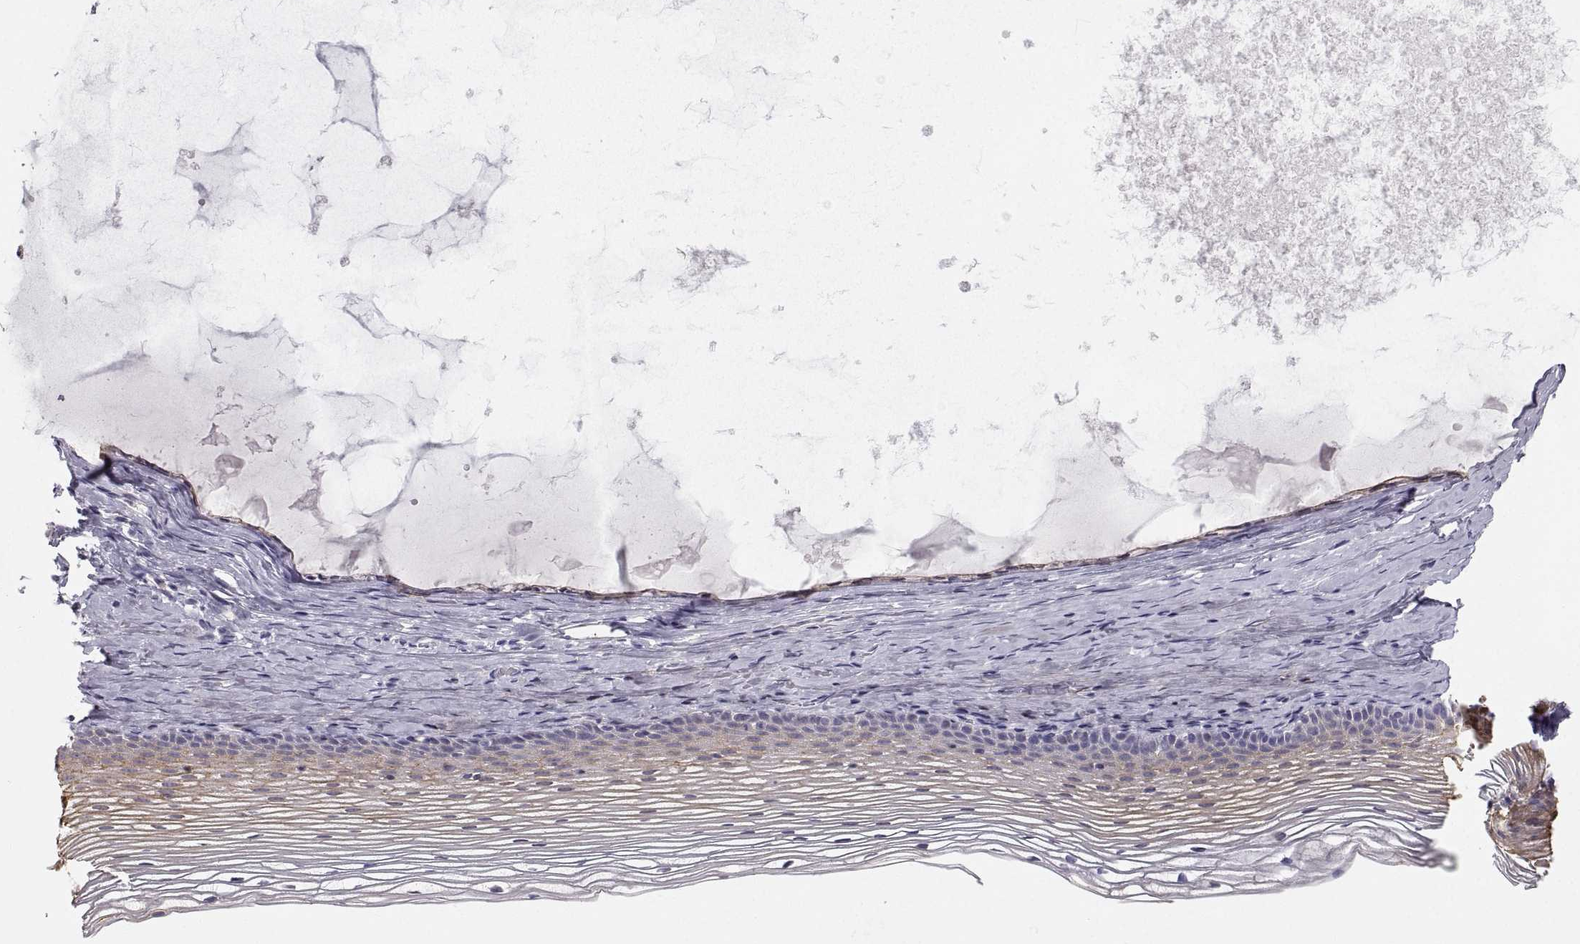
{"staining": {"intensity": "weak", "quantity": "25%-75%", "location": "cytoplasmic/membranous"}, "tissue": "cervix", "cell_type": "Squamous epithelial cells", "image_type": "normal", "snomed": [{"axis": "morphology", "description": "Normal tissue, NOS"}, {"axis": "topography", "description": "Cervix"}], "caption": "A high-resolution micrograph shows immunohistochemistry staining of unremarkable cervix, which exhibits weak cytoplasmic/membranous positivity in about 25%-75% of squamous epithelial cells. The protein of interest is stained brown, and the nuclei are stained in blue (DAB IHC with brightfield microscopy, high magnification).", "gene": "ZNF185", "patient": {"sex": "female", "age": 39}}